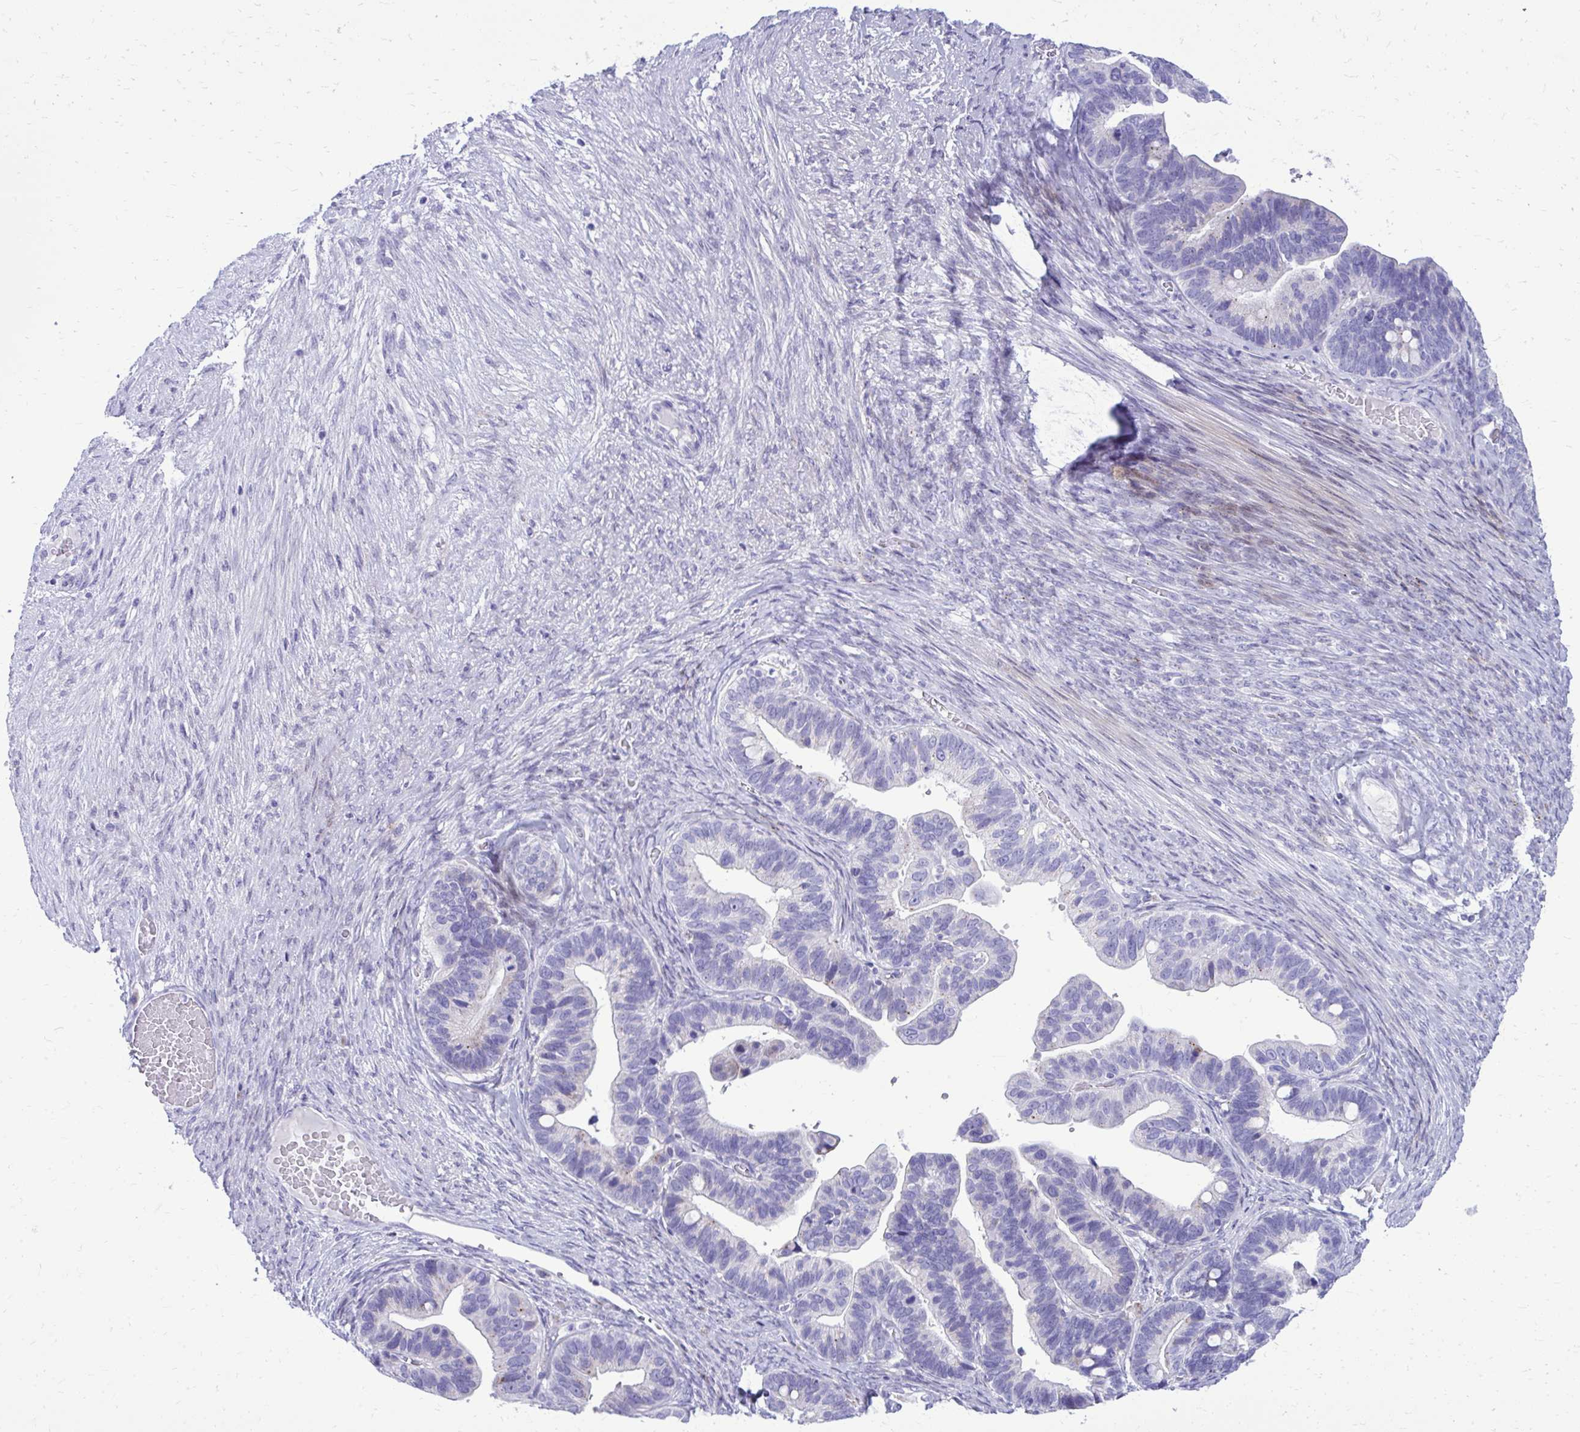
{"staining": {"intensity": "negative", "quantity": "none", "location": "none"}, "tissue": "ovarian cancer", "cell_type": "Tumor cells", "image_type": "cancer", "snomed": [{"axis": "morphology", "description": "Cystadenocarcinoma, serous, NOS"}, {"axis": "topography", "description": "Ovary"}], "caption": "Human serous cystadenocarcinoma (ovarian) stained for a protein using IHC exhibits no staining in tumor cells.", "gene": "BCL6B", "patient": {"sex": "female", "age": 56}}